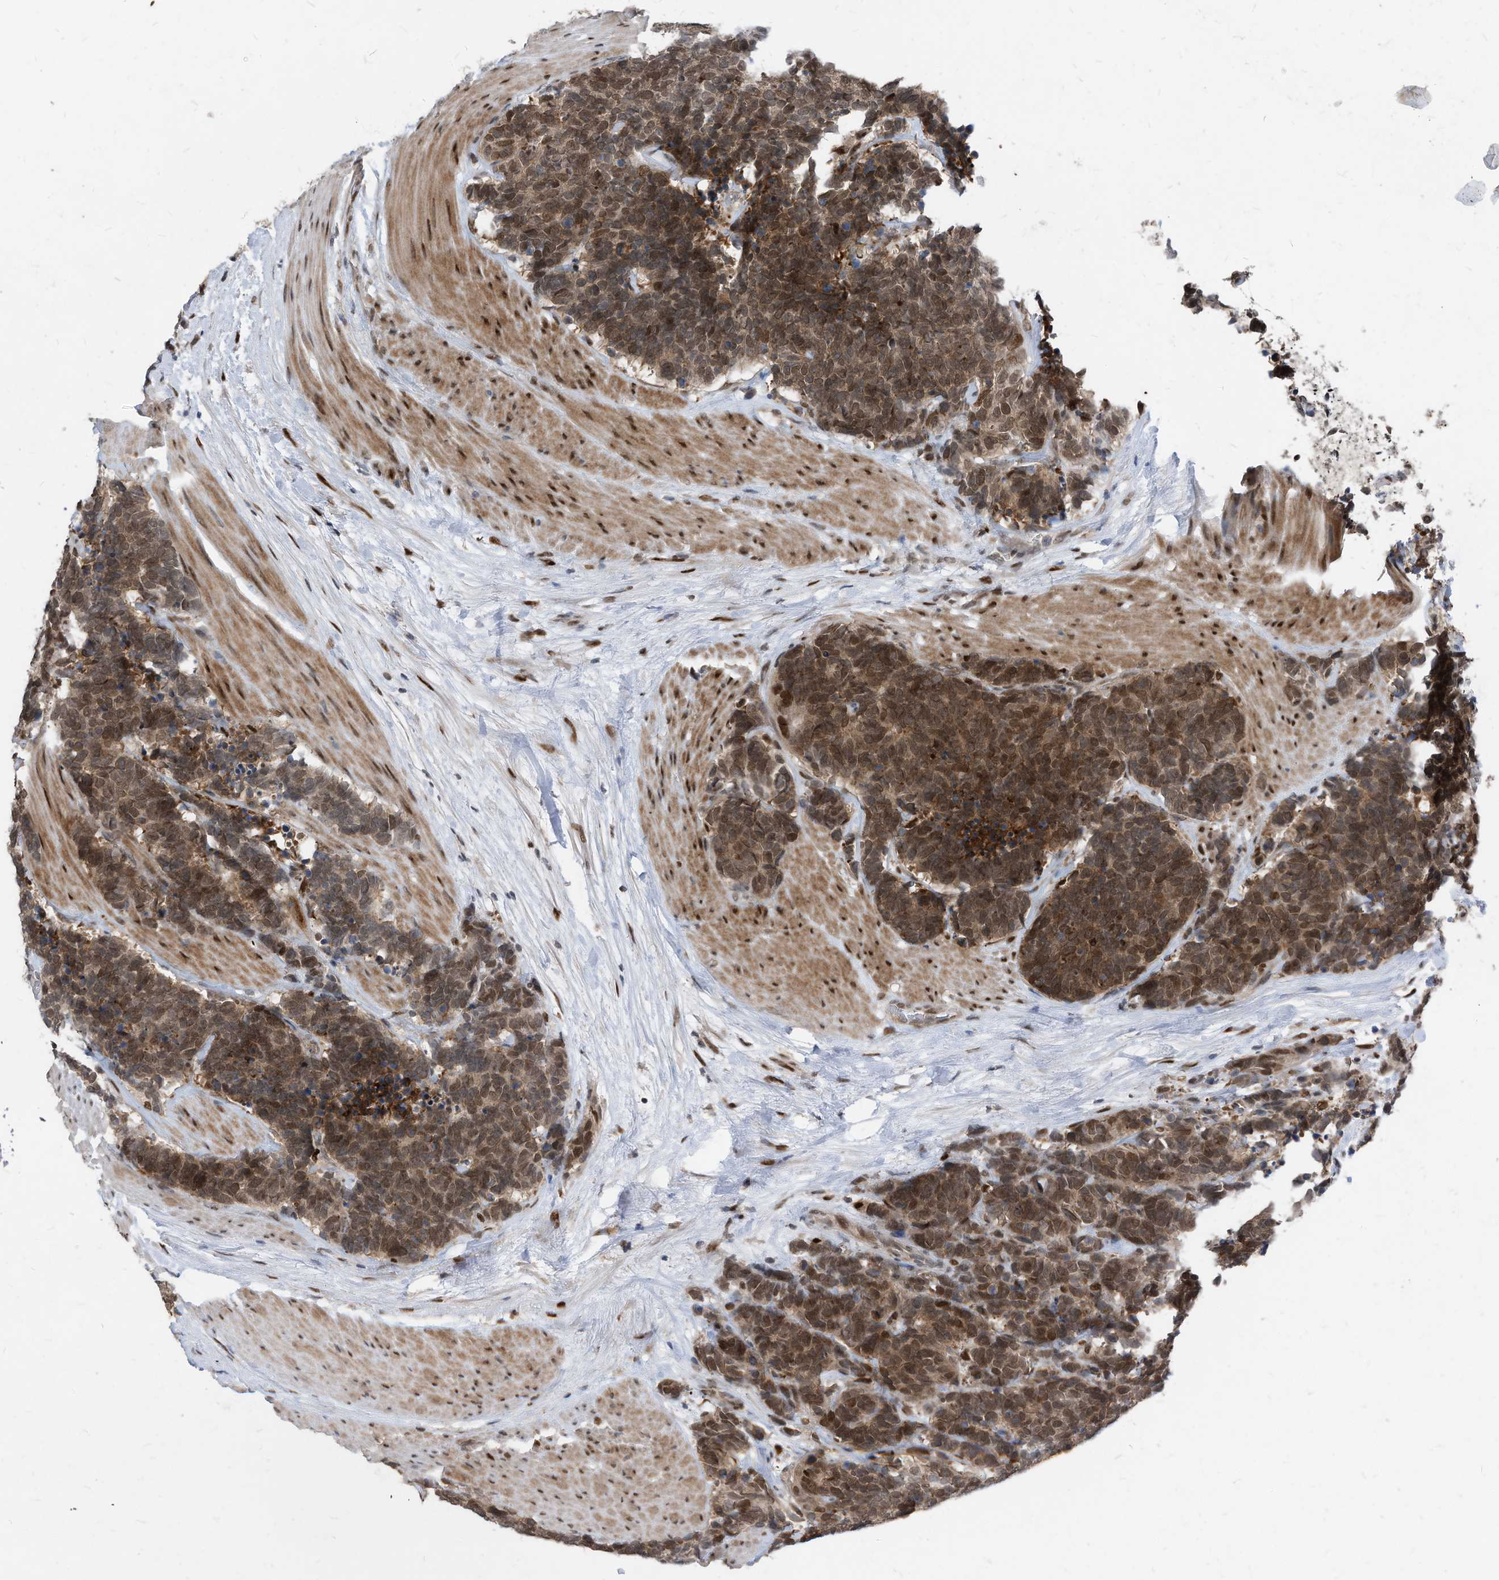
{"staining": {"intensity": "moderate", "quantity": ">75%", "location": "cytoplasmic/membranous,nuclear"}, "tissue": "carcinoid", "cell_type": "Tumor cells", "image_type": "cancer", "snomed": [{"axis": "morphology", "description": "Carcinoma, NOS"}, {"axis": "morphology", "description": "Carcinoid, malignant, NOS"}, {"axis": "topography", "description": "Urinary bladder"}], "caption": "DAB immunohistochemical staining of carcinoid displays moderate cytoplasmic/membranous and nuclear protein positivity in approximately >75% of tumor cells. (IHC, brightfield microscopy, high magnification).", "gene": "KPNB1", "patient": {"sex": "male", "age": 57}}